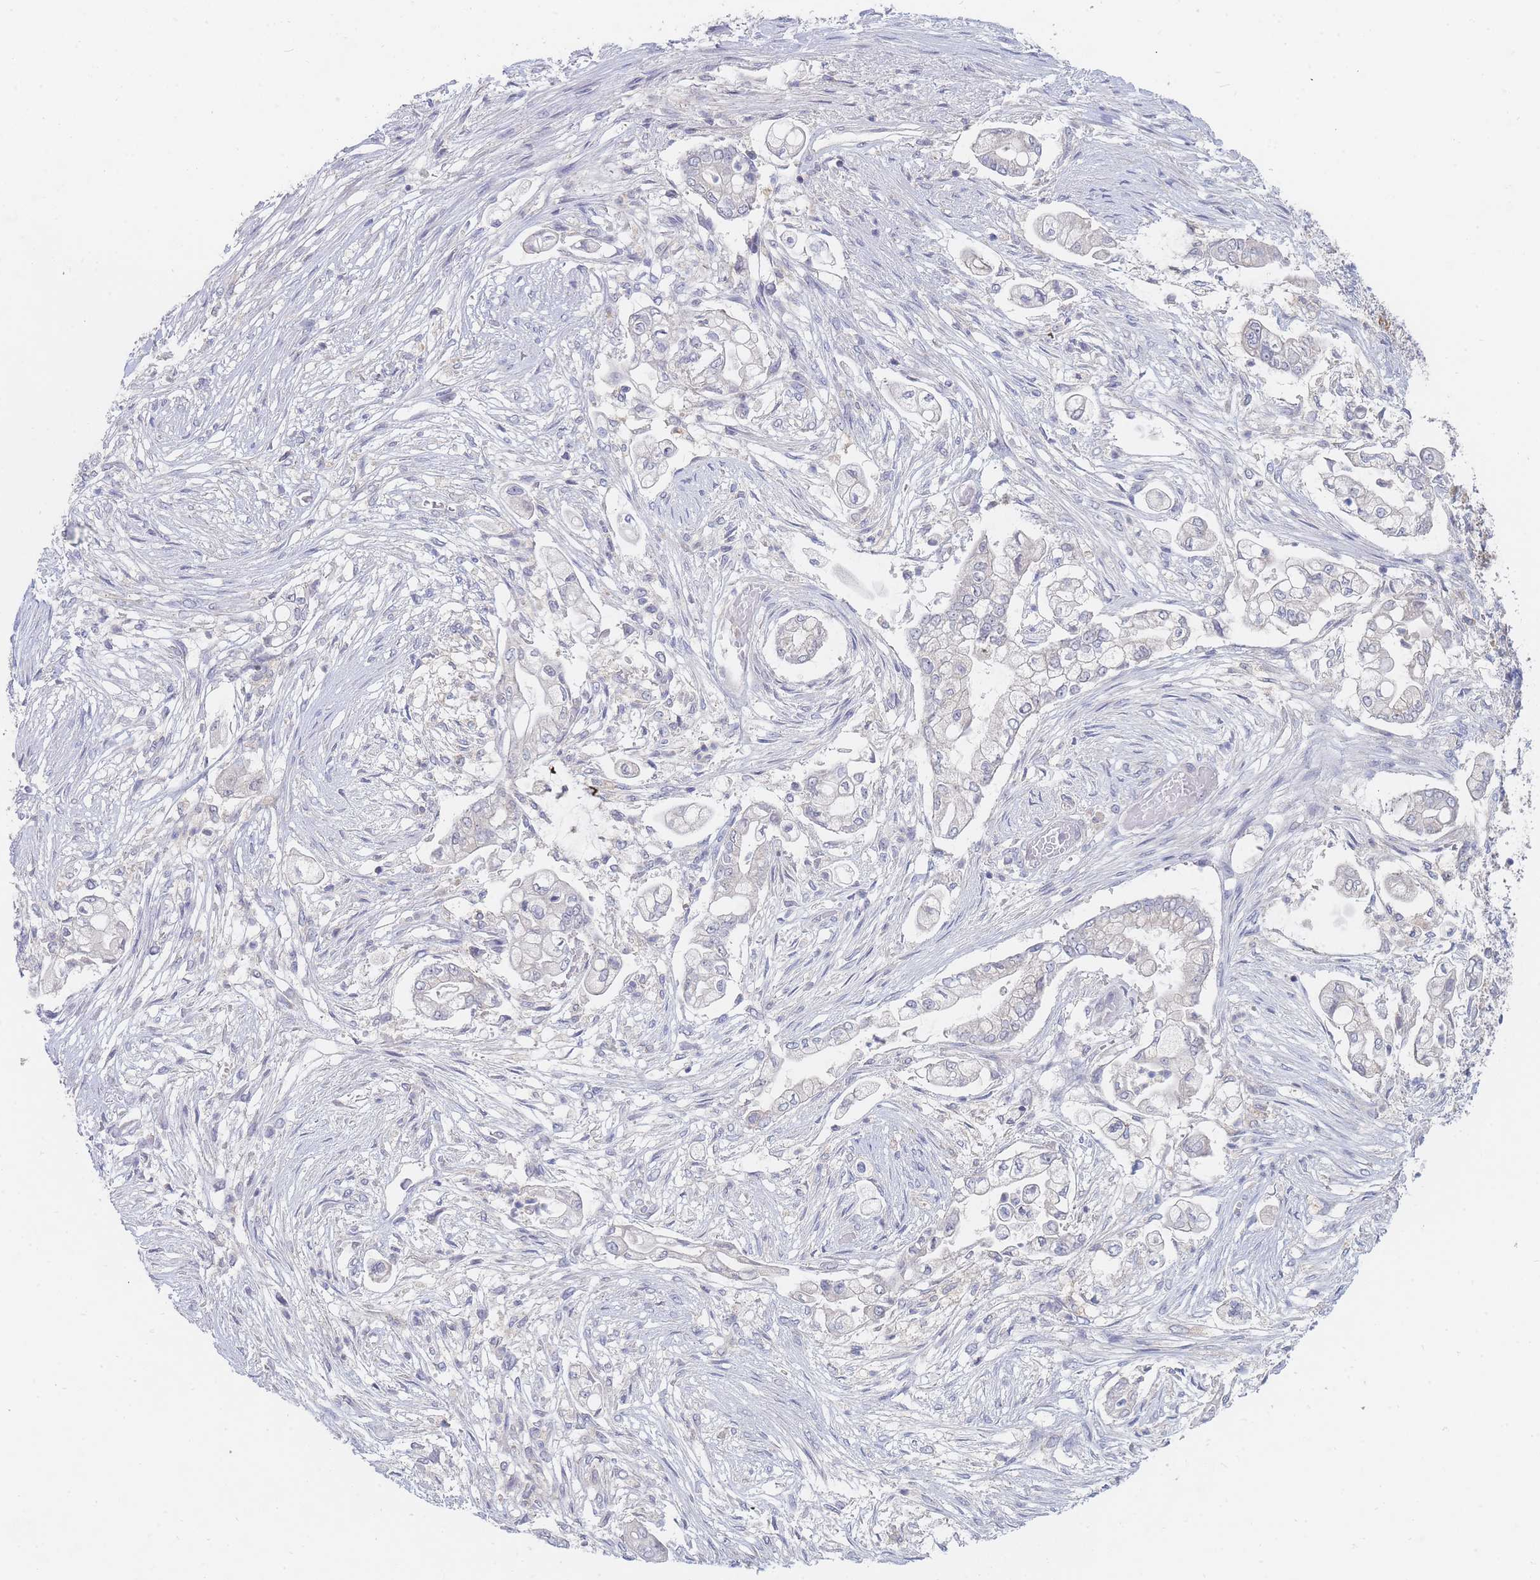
{"staining": {"intensity": "weak", "quantity": "<25%", "location": "cytoplasmic/membranous"}, "tissue": "pancreatic cancer", "cell_type": "Tumor cells", "image_type": "cancer", "snomed": [{"axis": "morphology", "description": "Adenocarcinoma, NOS"}, {"axis": "topography", "description": "Pancreas"}], "caption": "Immunohistochemistry image of neoplastic tissue: human pancreatic cancer stained with DAB displays no significant protein positivity in tumor cells.", "gene": "PPP6C", "patient": {"sex": "female", "age": 69}}